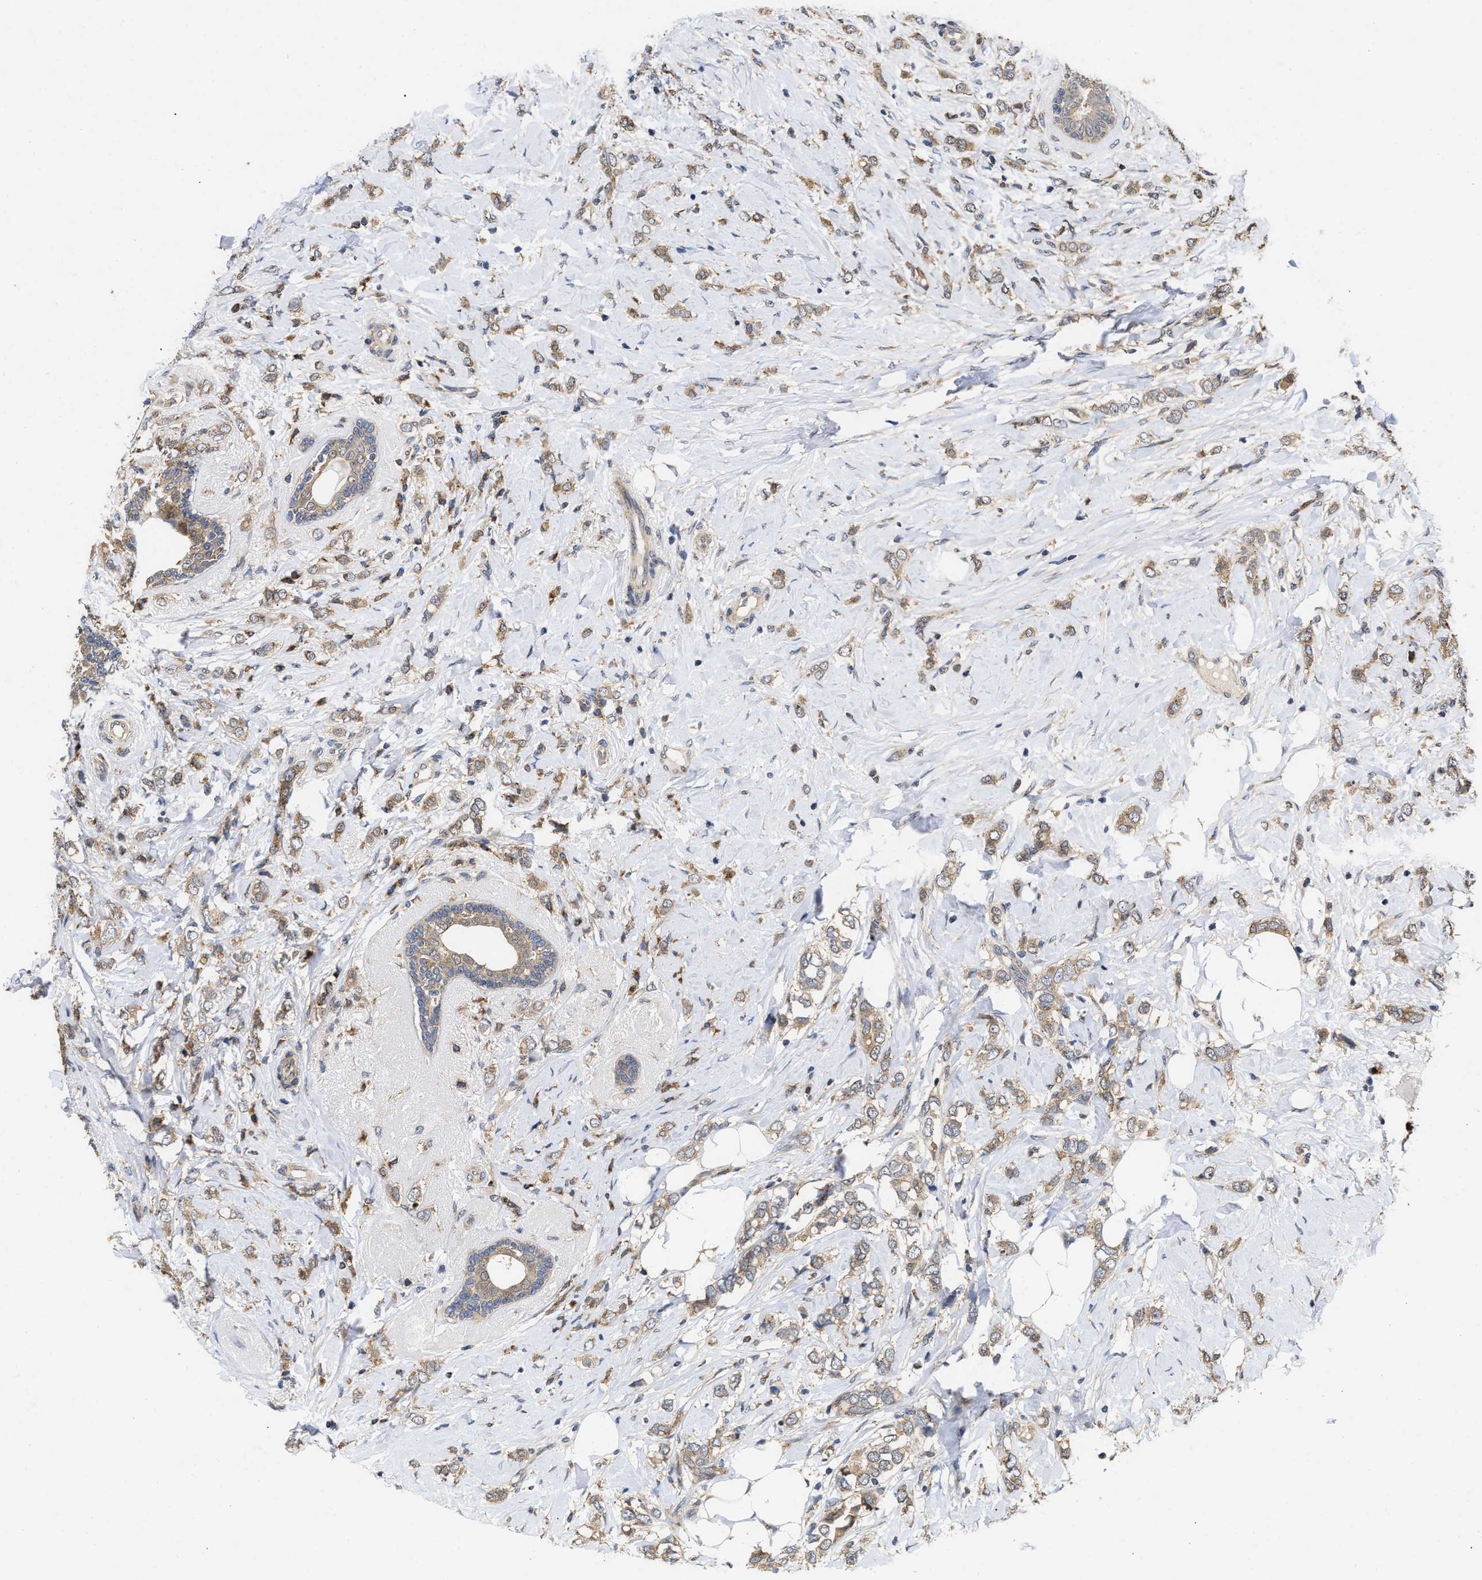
{"staining": {"intensity": "moderate", "quantity": ">75%", "location": "cytoplasmic/membranous"}, "tissue": "breast cancer", "cell_type": "Tumor cells", "image_type": "cancer", "snomed": [{"axis": "morphology", "description": "Normal tissue, NOS"}, {"axis": "morphology", "description": "Lobular carcinoma"}, {"axis": "topography", "description": "Breast"}], "caption": "Approximately >75% of tumor cells in breast cancer (lobular carcinoma) show moderate cytoplasmic/membranous protein positivity as visualized by brown immunohistochemical staining.", "gene": "CLIP2", "patient": {"sex": "female", "age": 47}}